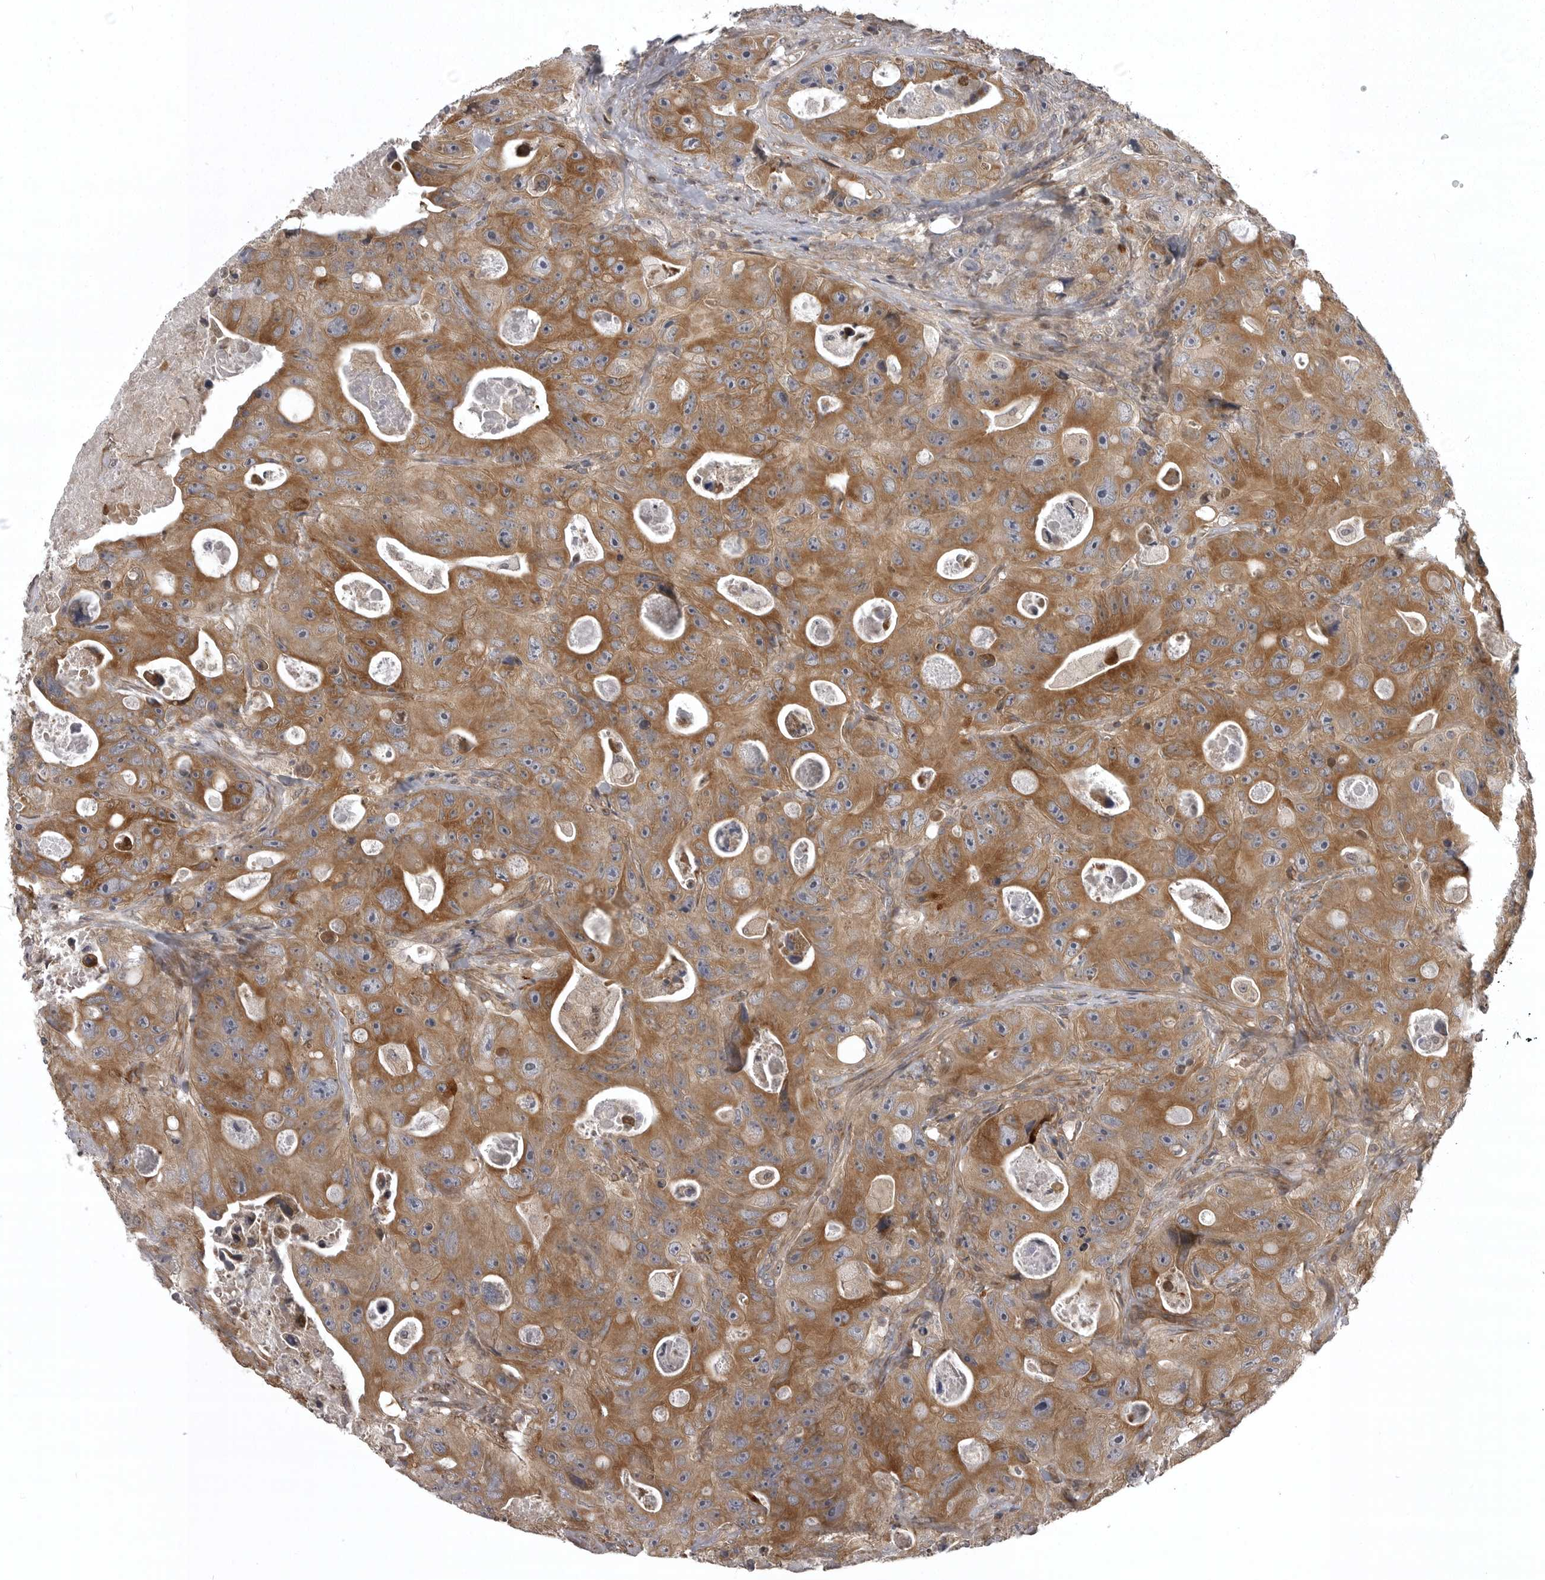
{"staining": {"intensity": "moderate", "quantity": ">75%", "location": "cytoplasmic/membranous"}, "tissue": "colorectal cancer", "cell_type": "Tumor cells", "image_type": "cancer", "snomed": [{"axis": "morphology", "description": "Adenocarcinoma, NOS"}, {"axis": "topography", "description": "Colon"}], "caption": "Adenocarcinoma (colorectal) tissue reveals moderate cytoplasmic/membranous staining in approximately >75% of tumor cells, visualized by immunohistochemistry.", "gene": "ZNRF1", "patient": {"sex": "female", "age": 46}}